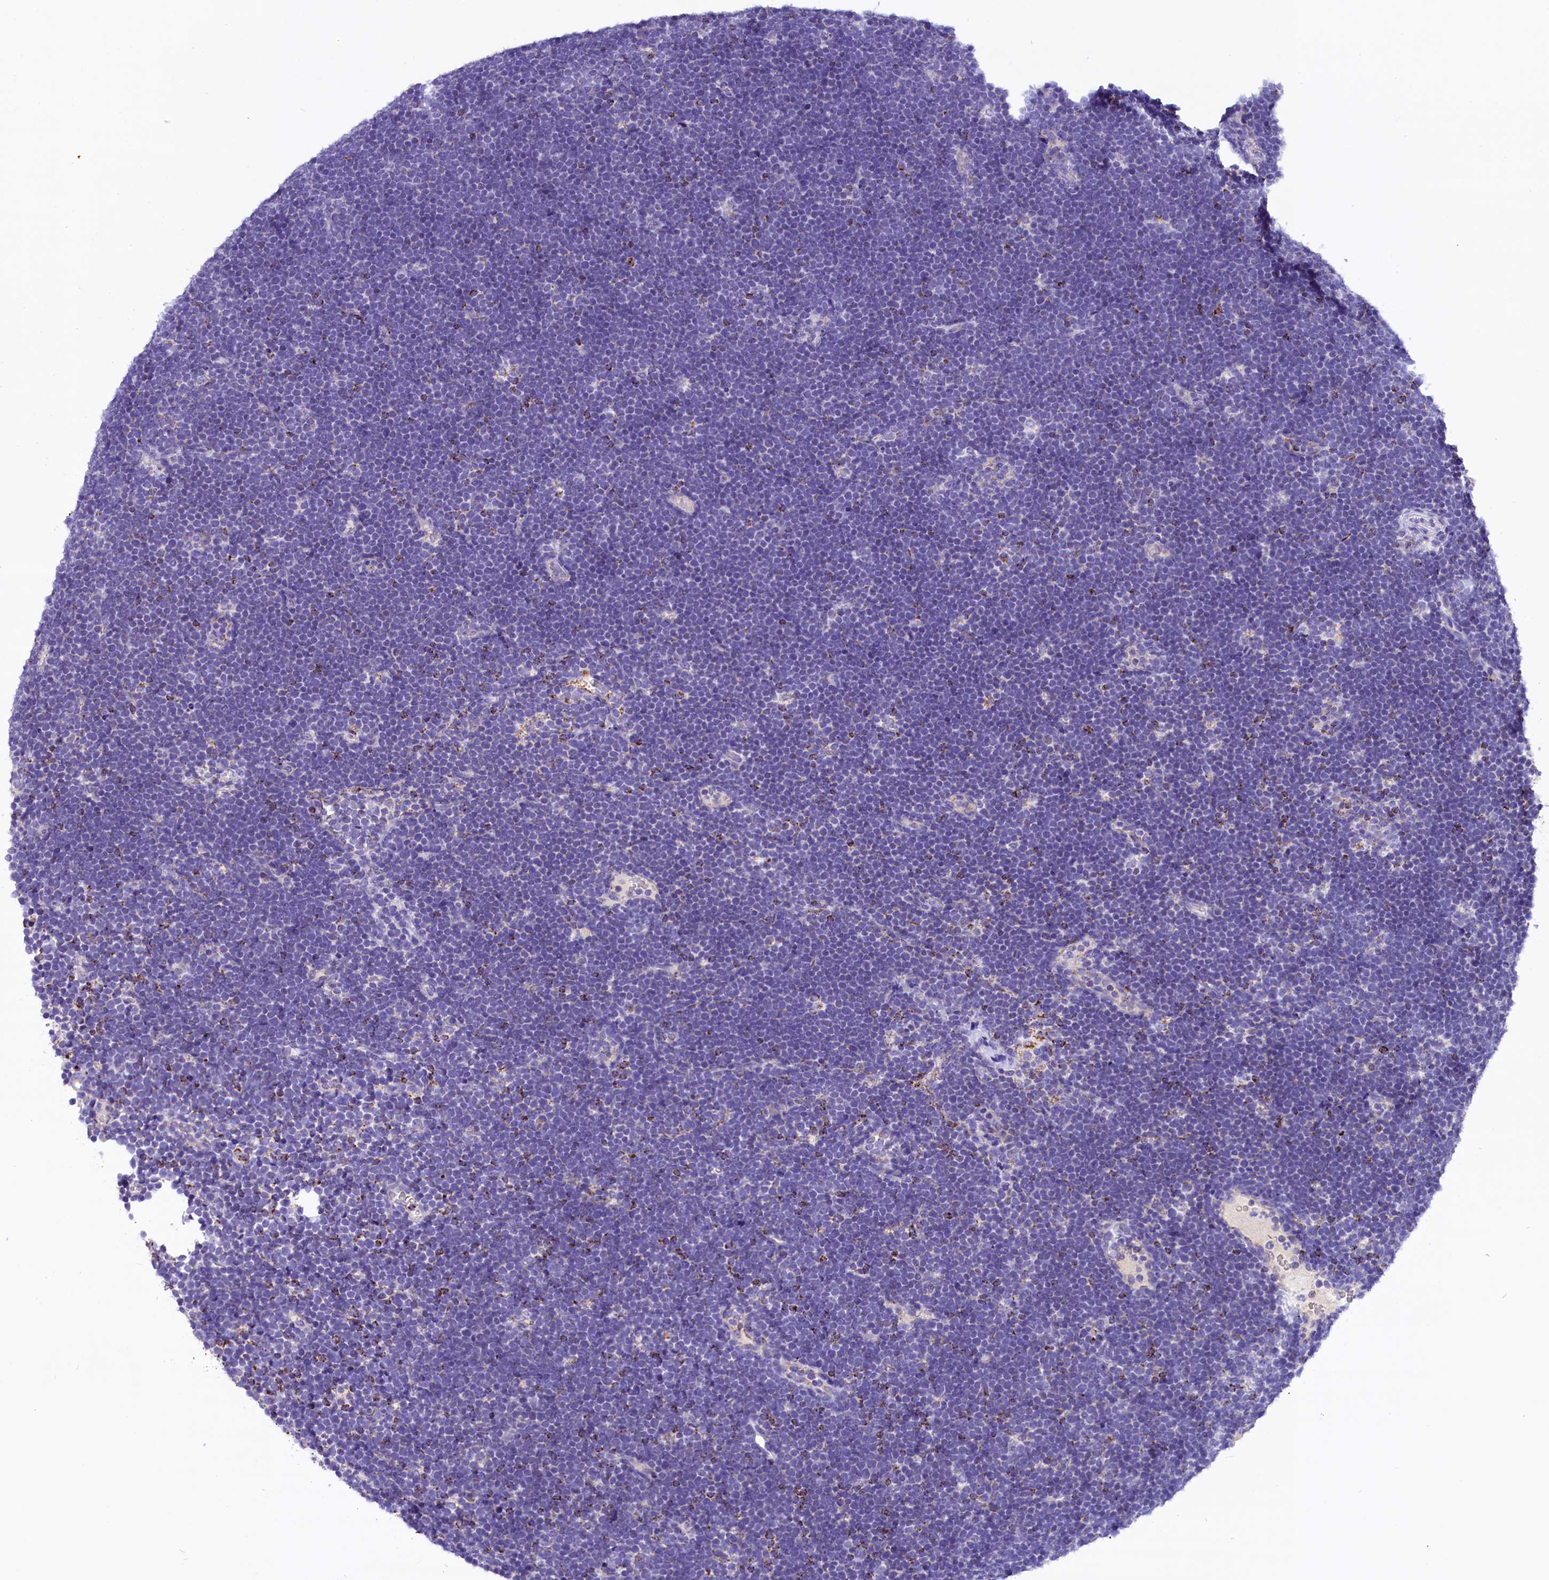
{"staining": {"intensity": "moderate", "quantity": "<25%", "location": "cytoplasmic/membranous"}, "tissue": "lymphoma", "cell_type": "Tumor cells", "image_type": "cancer", "snomed": [{"axis": "morphology", "description": "Malignant lymphoma, non-Hodgkin's type, High grade"}, {"axis": "topography", "description": "Lymph node"}], "caption": "Brown immunohistochemical staining in lymphoma reveals moderate cytoplasmic/membranous positivity in approximately <25% of tumor cells.", "gene": "ABAT", "patient": {"sex": "male", "age": 13}}